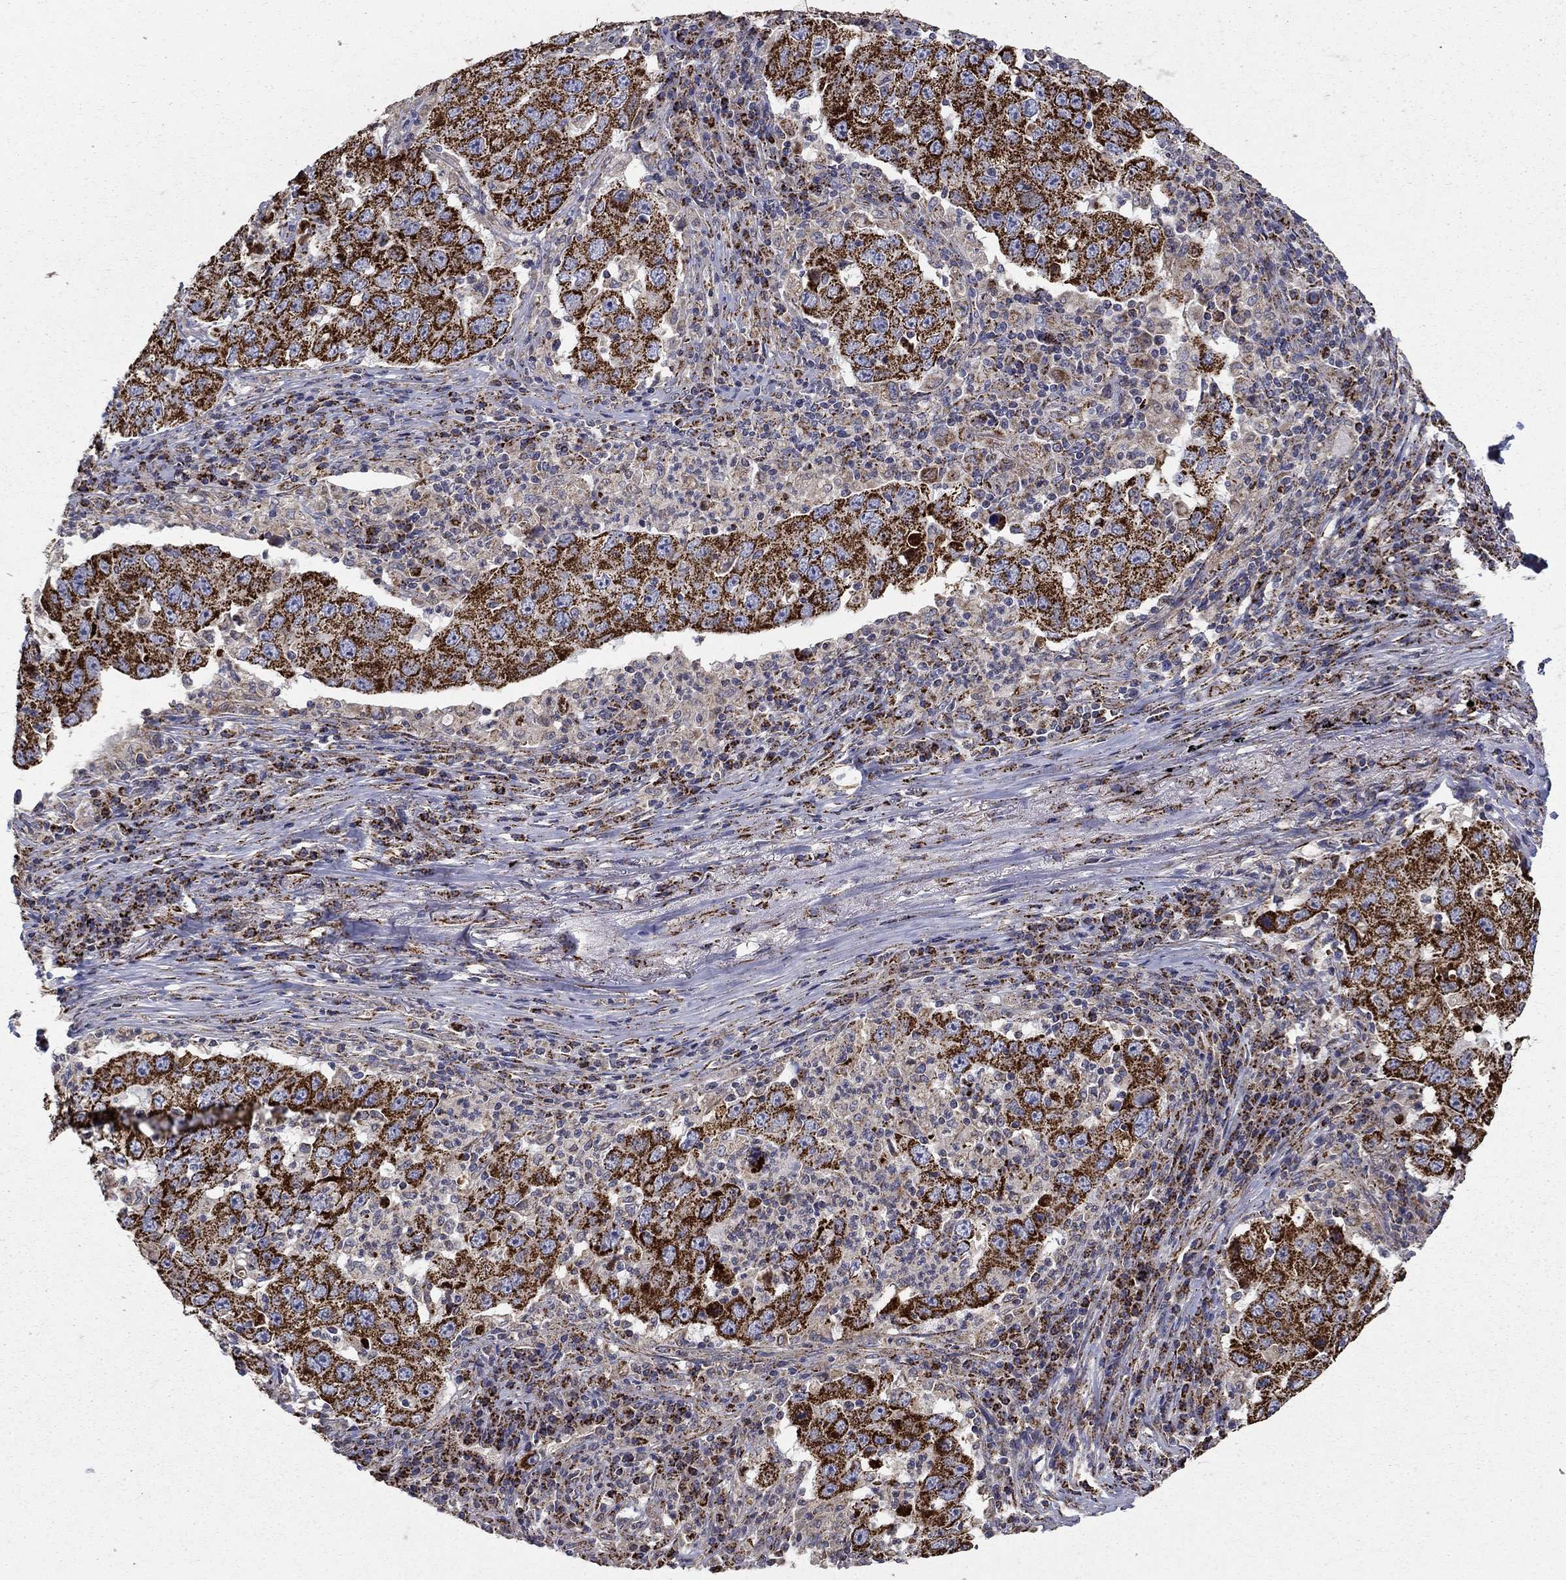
{"staining": {"intensity": "strong", "quantity": ">75%", "location": "cytoplasmic/membranous"}, "tissue": "lung cancer", "cell_type": "Tumor cells", "image_type": "cancer", "snomed": [{"axis": "morphology", "description": "Adenocarcinoma, NOS"}, {"axis": "topography", "description": "Lung"}], "caption": "A histopathology image showing strong cytoplasmic/membranous staining in about >75% of tumor cells in lung adenocarcinoma, as visualized by brown immunohistochemical staining.", "gene": "GCSH", "patient": {"sex": "male", "age": 73}}